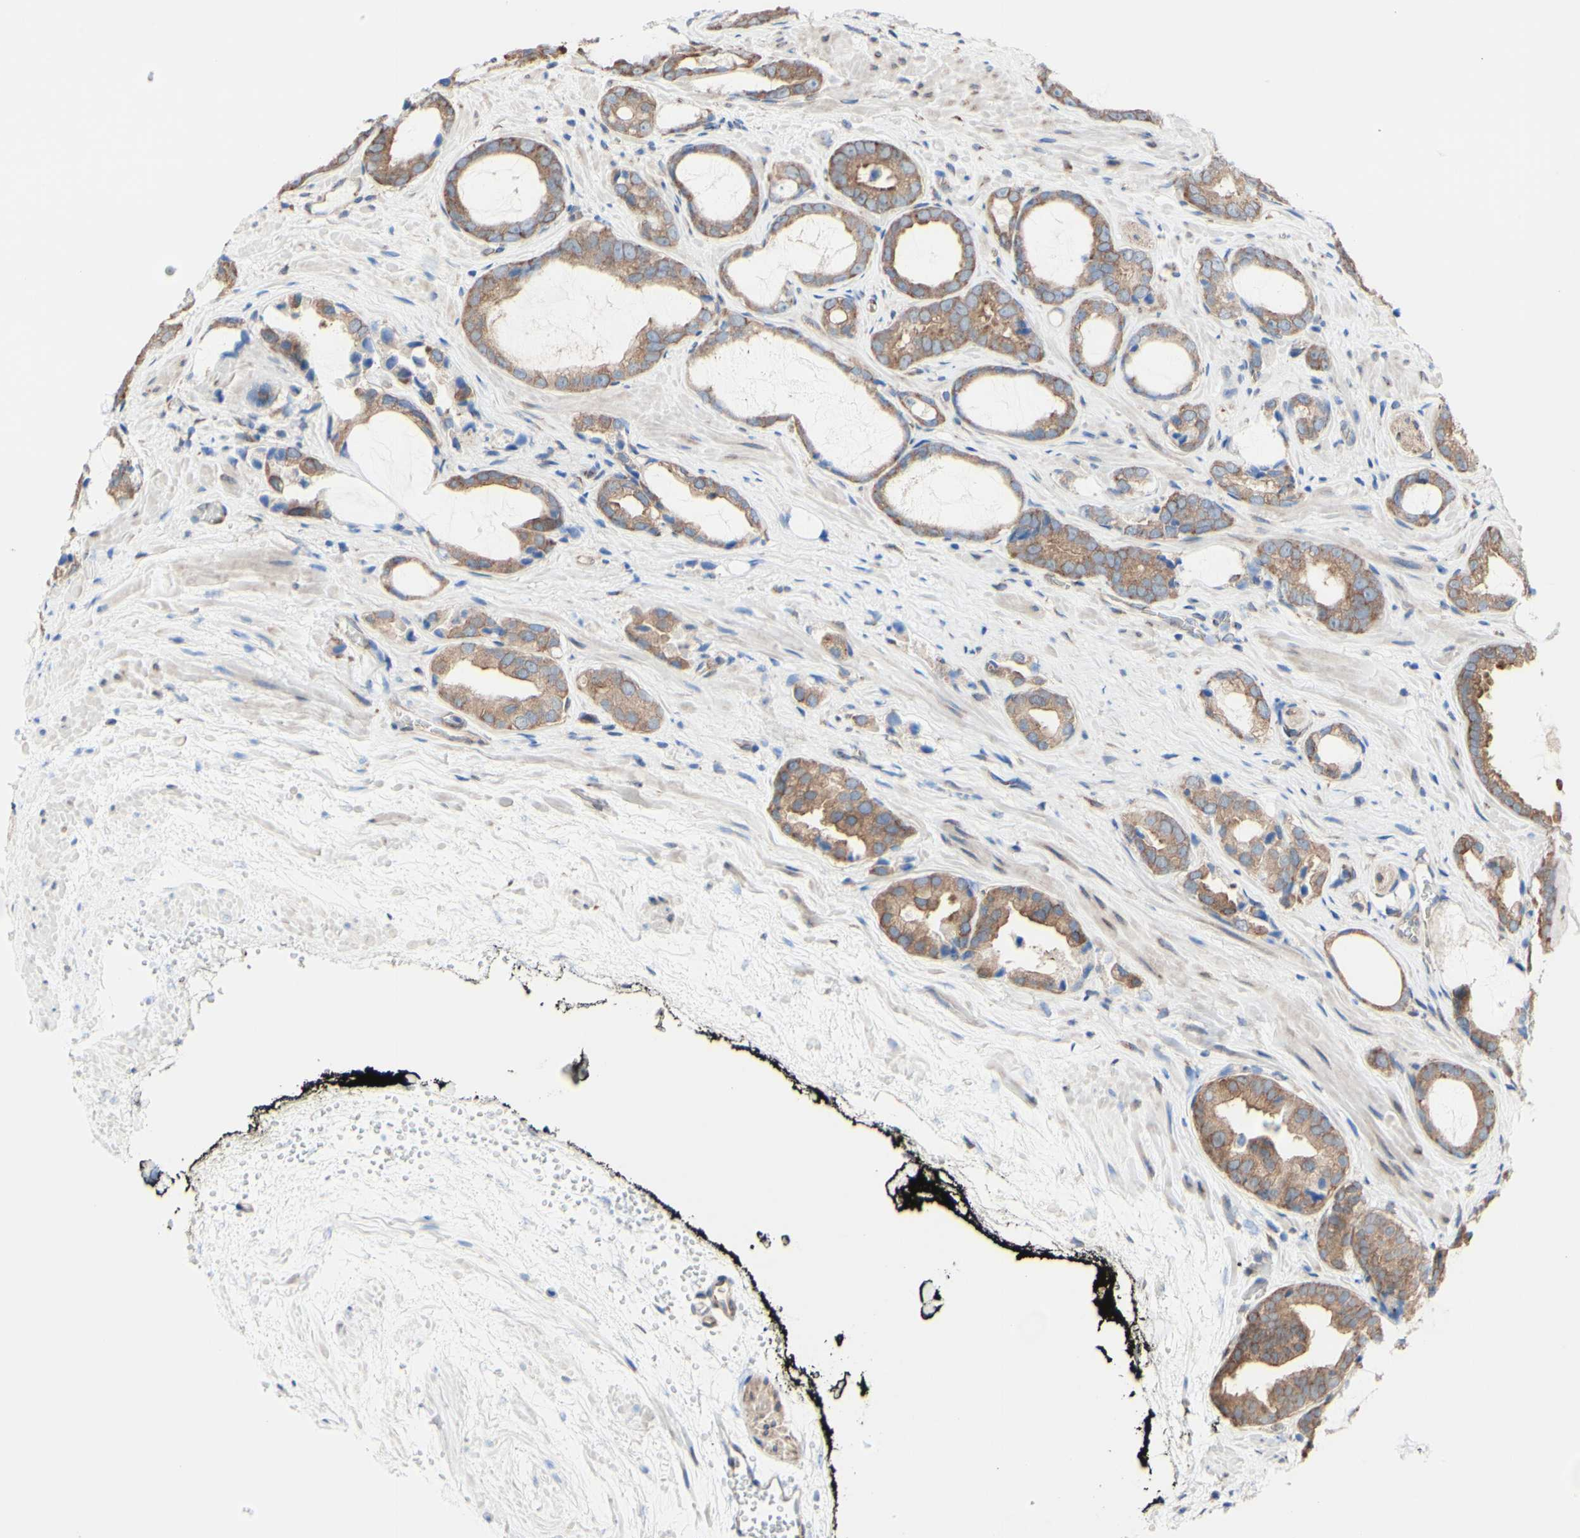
{"staining": {"intensity": "moderate", "quantity": ">75%", "location": "cytoplasmic/membranous"}, "tissue": "prostate cancer", "cell_type": "Tumor cells", "image_type": "cancer", "snomed": [{"axis": "morphology", "description": "Adenocarcinoma, Low grade"}, {"axis": "topography", "description": "Prostate"}], "caption": "This is a micrograph of IHC staining of prostate cancer (low-grade adenocarcinoma), which shows moderate staining in the cytoplasmic/membranous of tumor cells.", "gene": "LRIG3", "patient": {"sex": "male", "age": 60}}